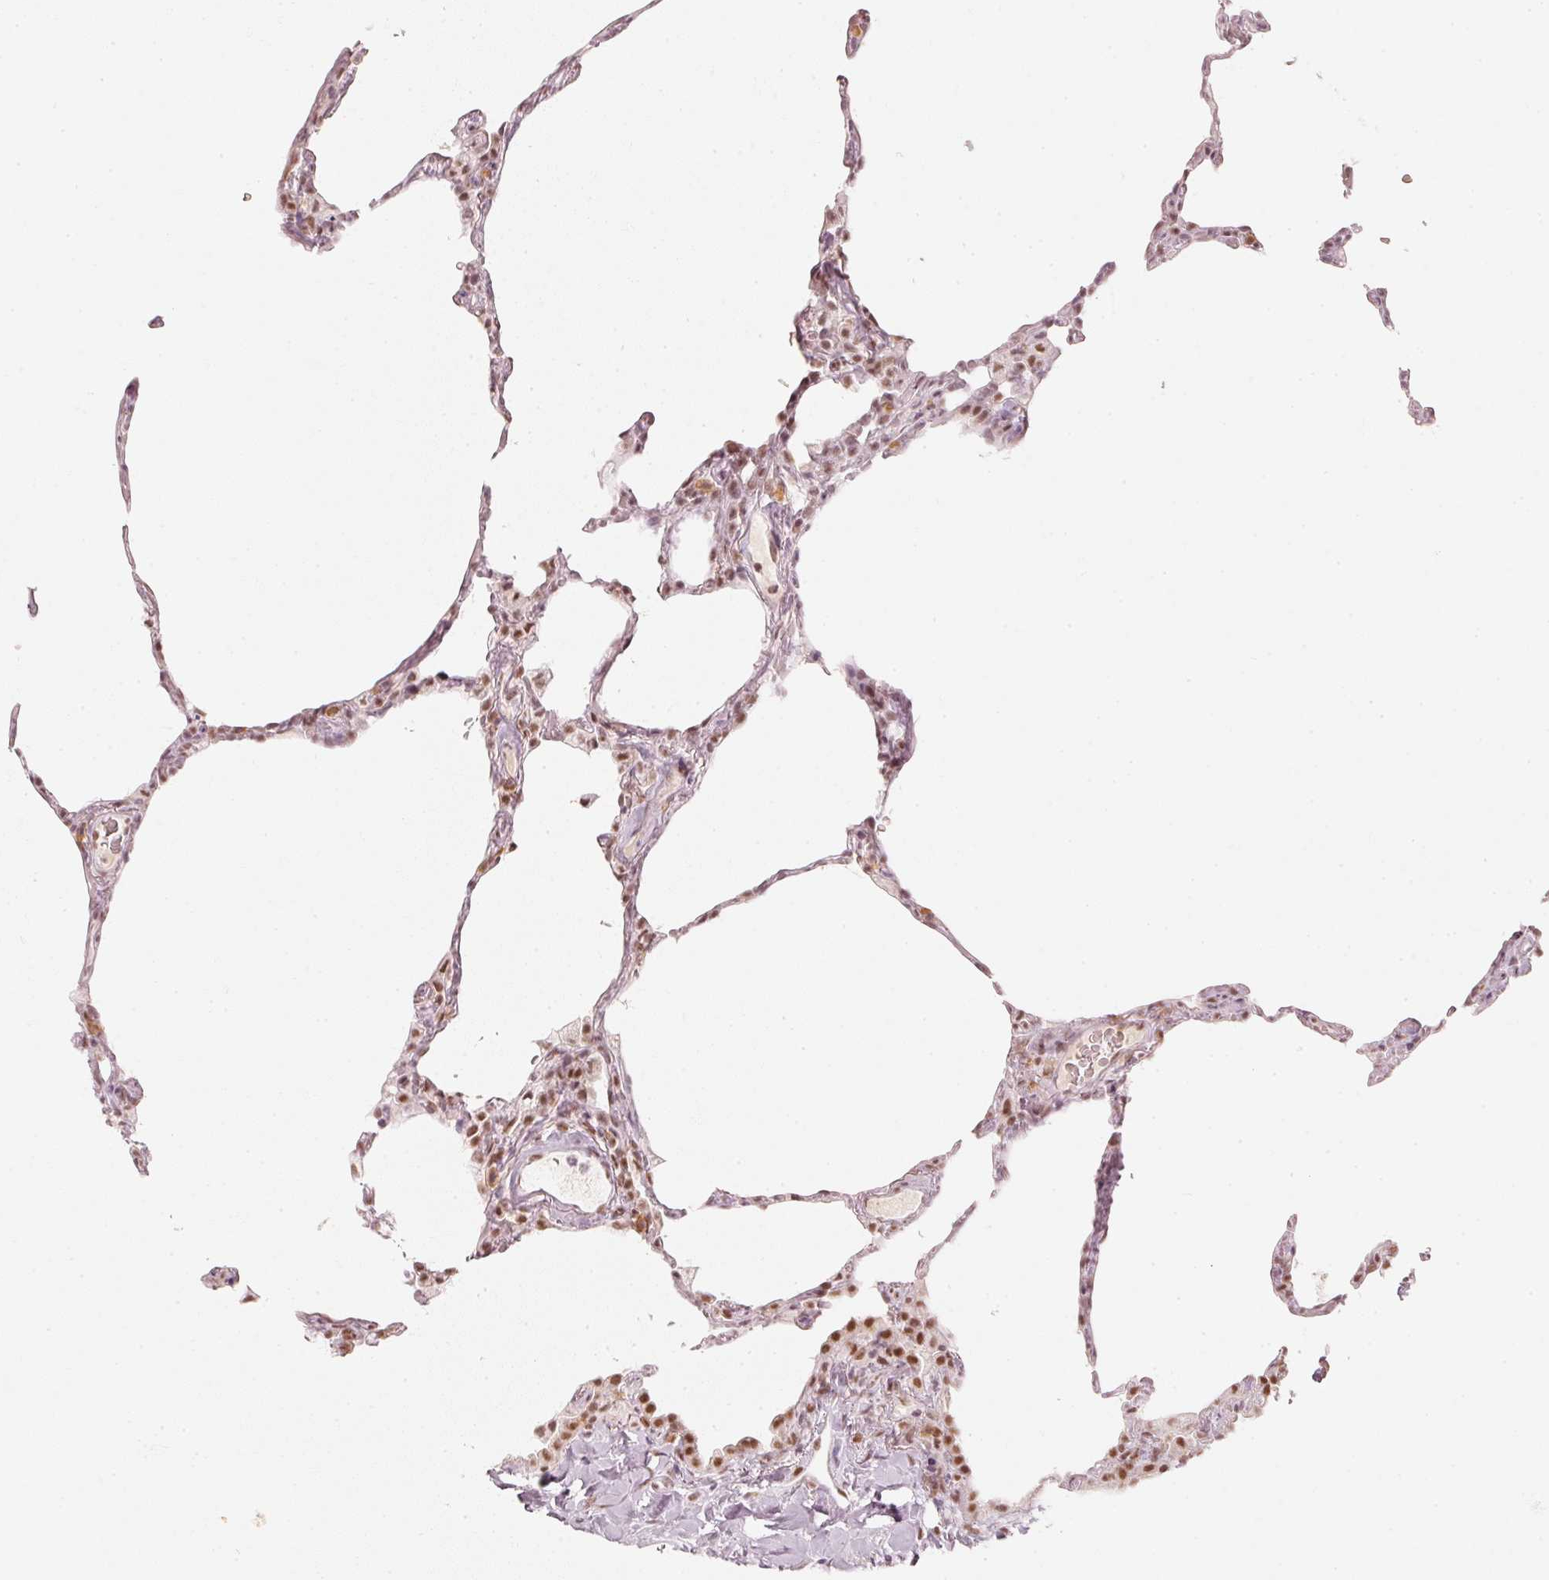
{"staining": {"intensity": "moderate", "quantity": "<25%", "location": "nuclear"}, "tissue": "lung", "cell_type": "Alveolar cells", "image_type": "normal", "snomed": [{"axis": "morphology", "description": "Normal tissue, NOS"}, {"axis": "topography", "description": "Lung"}], "caption": "Immunohistochemical staining of benign human lung shows low levels of moderate nuclear staining in approximately <25% of alveolar cells.", "gene": "PPP1R10", "patient": {"sex": "female", "age": 57}}